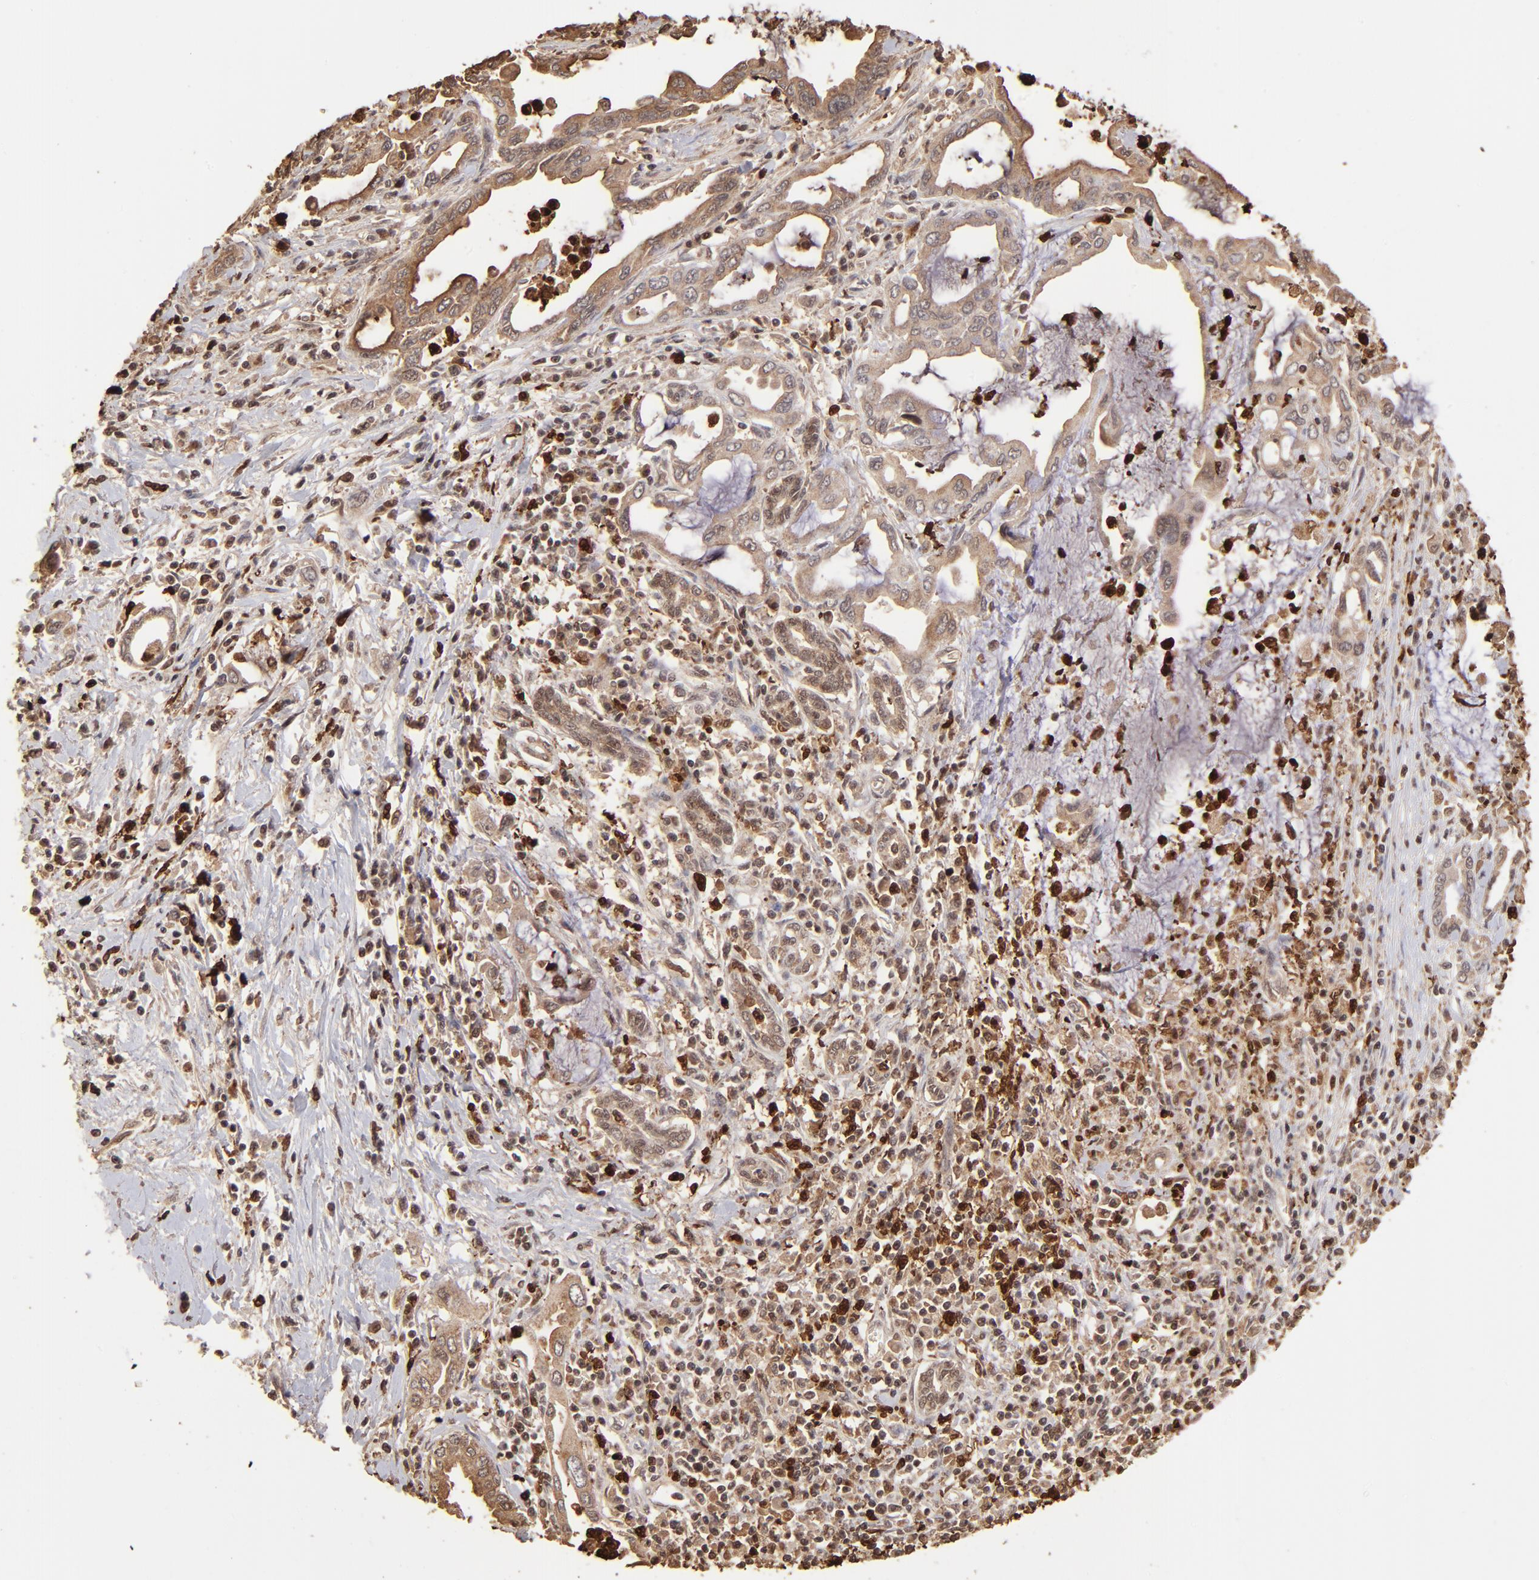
{"staining": {"intensity": "moderate", "quantity": ">75%", "location": "cytoplasmic/membranous"}, "tissue": "pancreatic cancer", "cell_type": "Tumor cells", "image_type": "cancer", "snomed": [{"axis": "morphology", "description": "Adenocarcinoma, NOS"}, {"axis": "topography", "description": "Pancreas"}], "caption": "Moderate cytoplasmic/membranous positivity for a protein is present in about >75% of tumor cells of pancreatic adenocarcinoma using IHC.", "gene": "ZFX", "patient": {"sex": "female", "age": 57}}